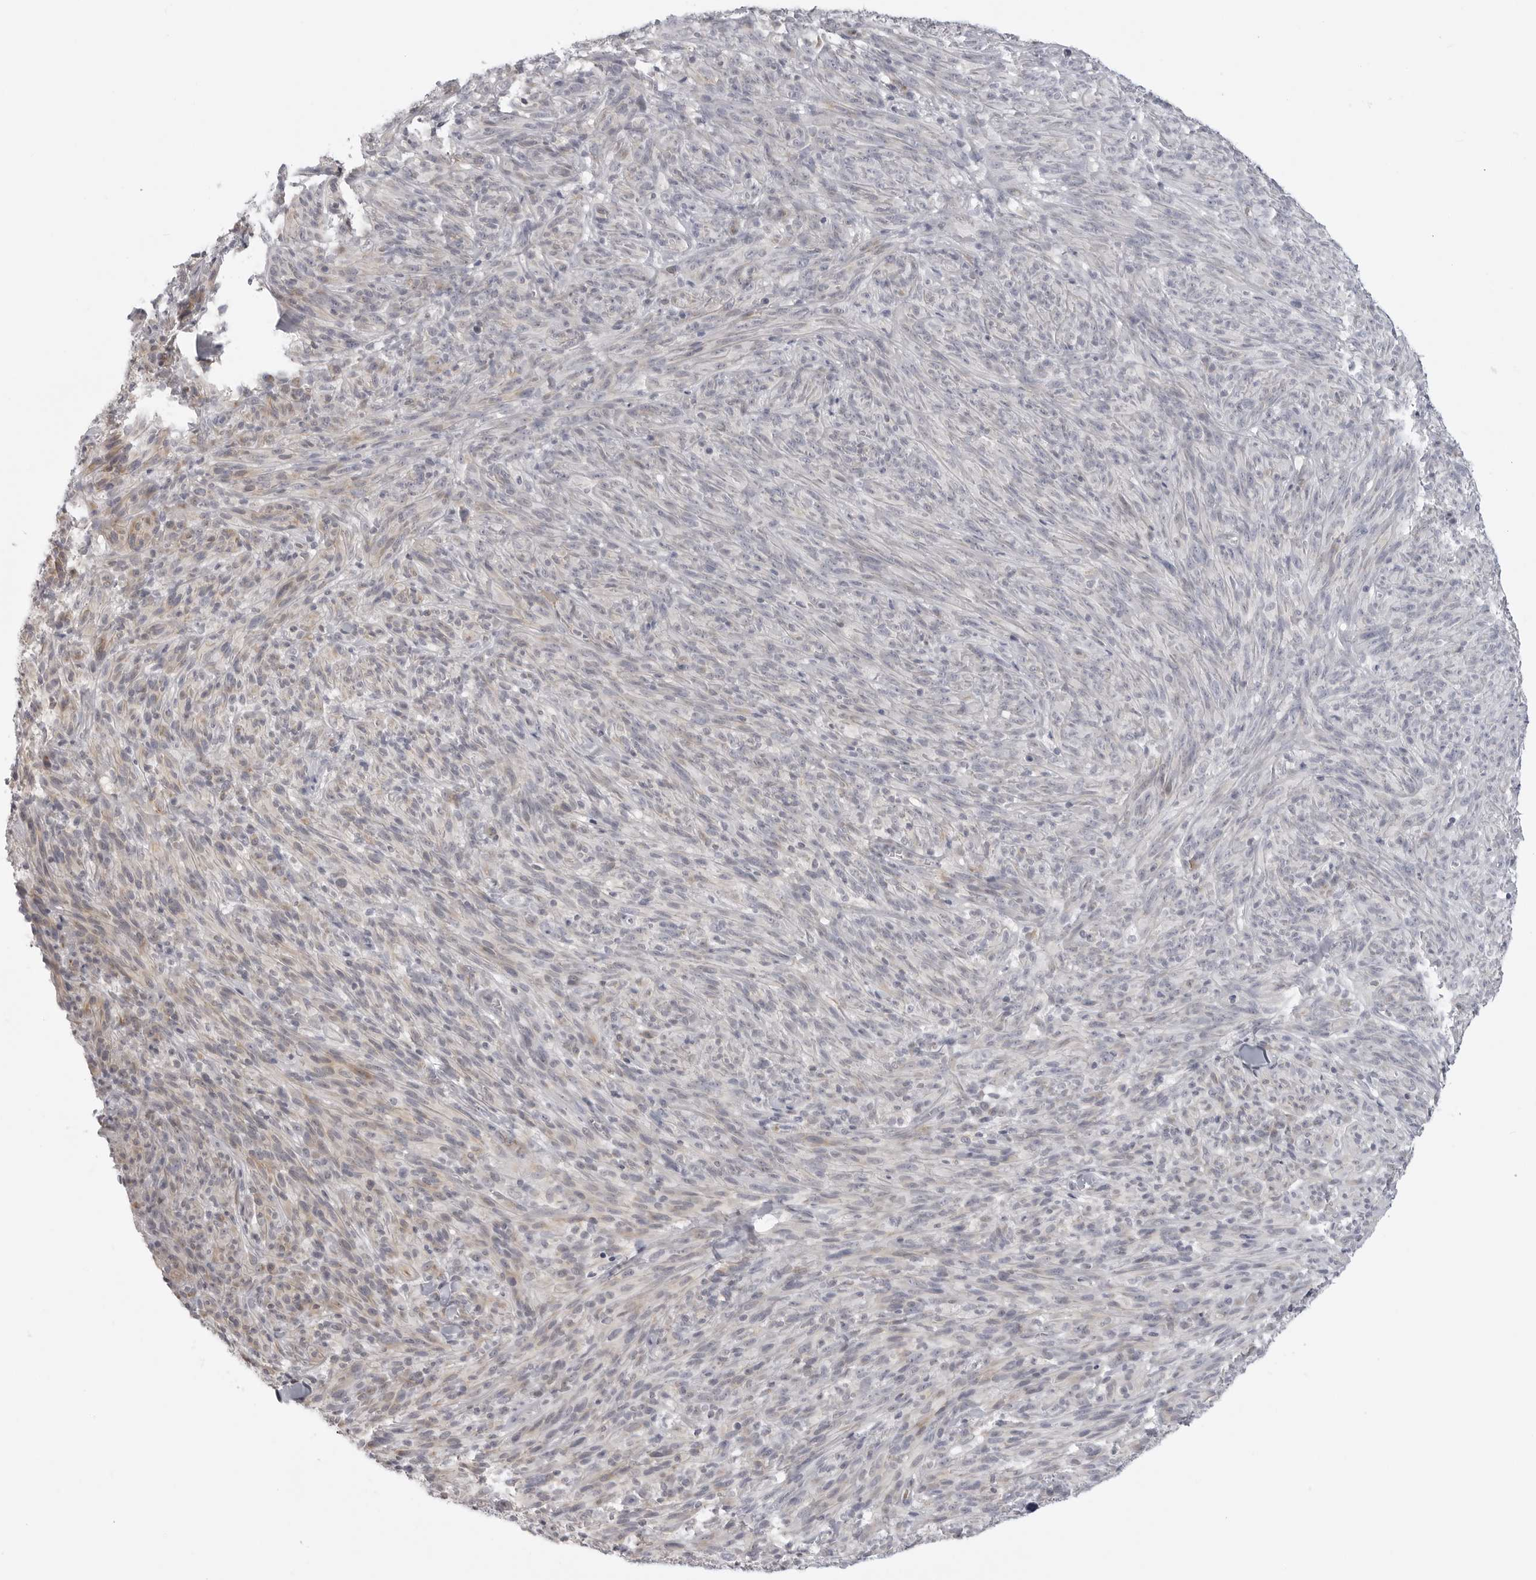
{"staining": {"intensity": "negative", "quantity": "none", "location": "none"}, "tissue": "melanoma", "cell_type": "Tumor cells", "image_type": "cancer", "snomed": [{"axis": "morphology", "description": "Malignant melanoma, NOS"}, {"axis": "topography", "description": "Skin of head"}], "caption": "The micrograph shows no staining of tumor cells in melanoma. (Immunohistochemistry (ihc), brightfield microscopy, high magnification).", "gene": "MAP7D1", "patient": {"sex": "male", "age": 96}}